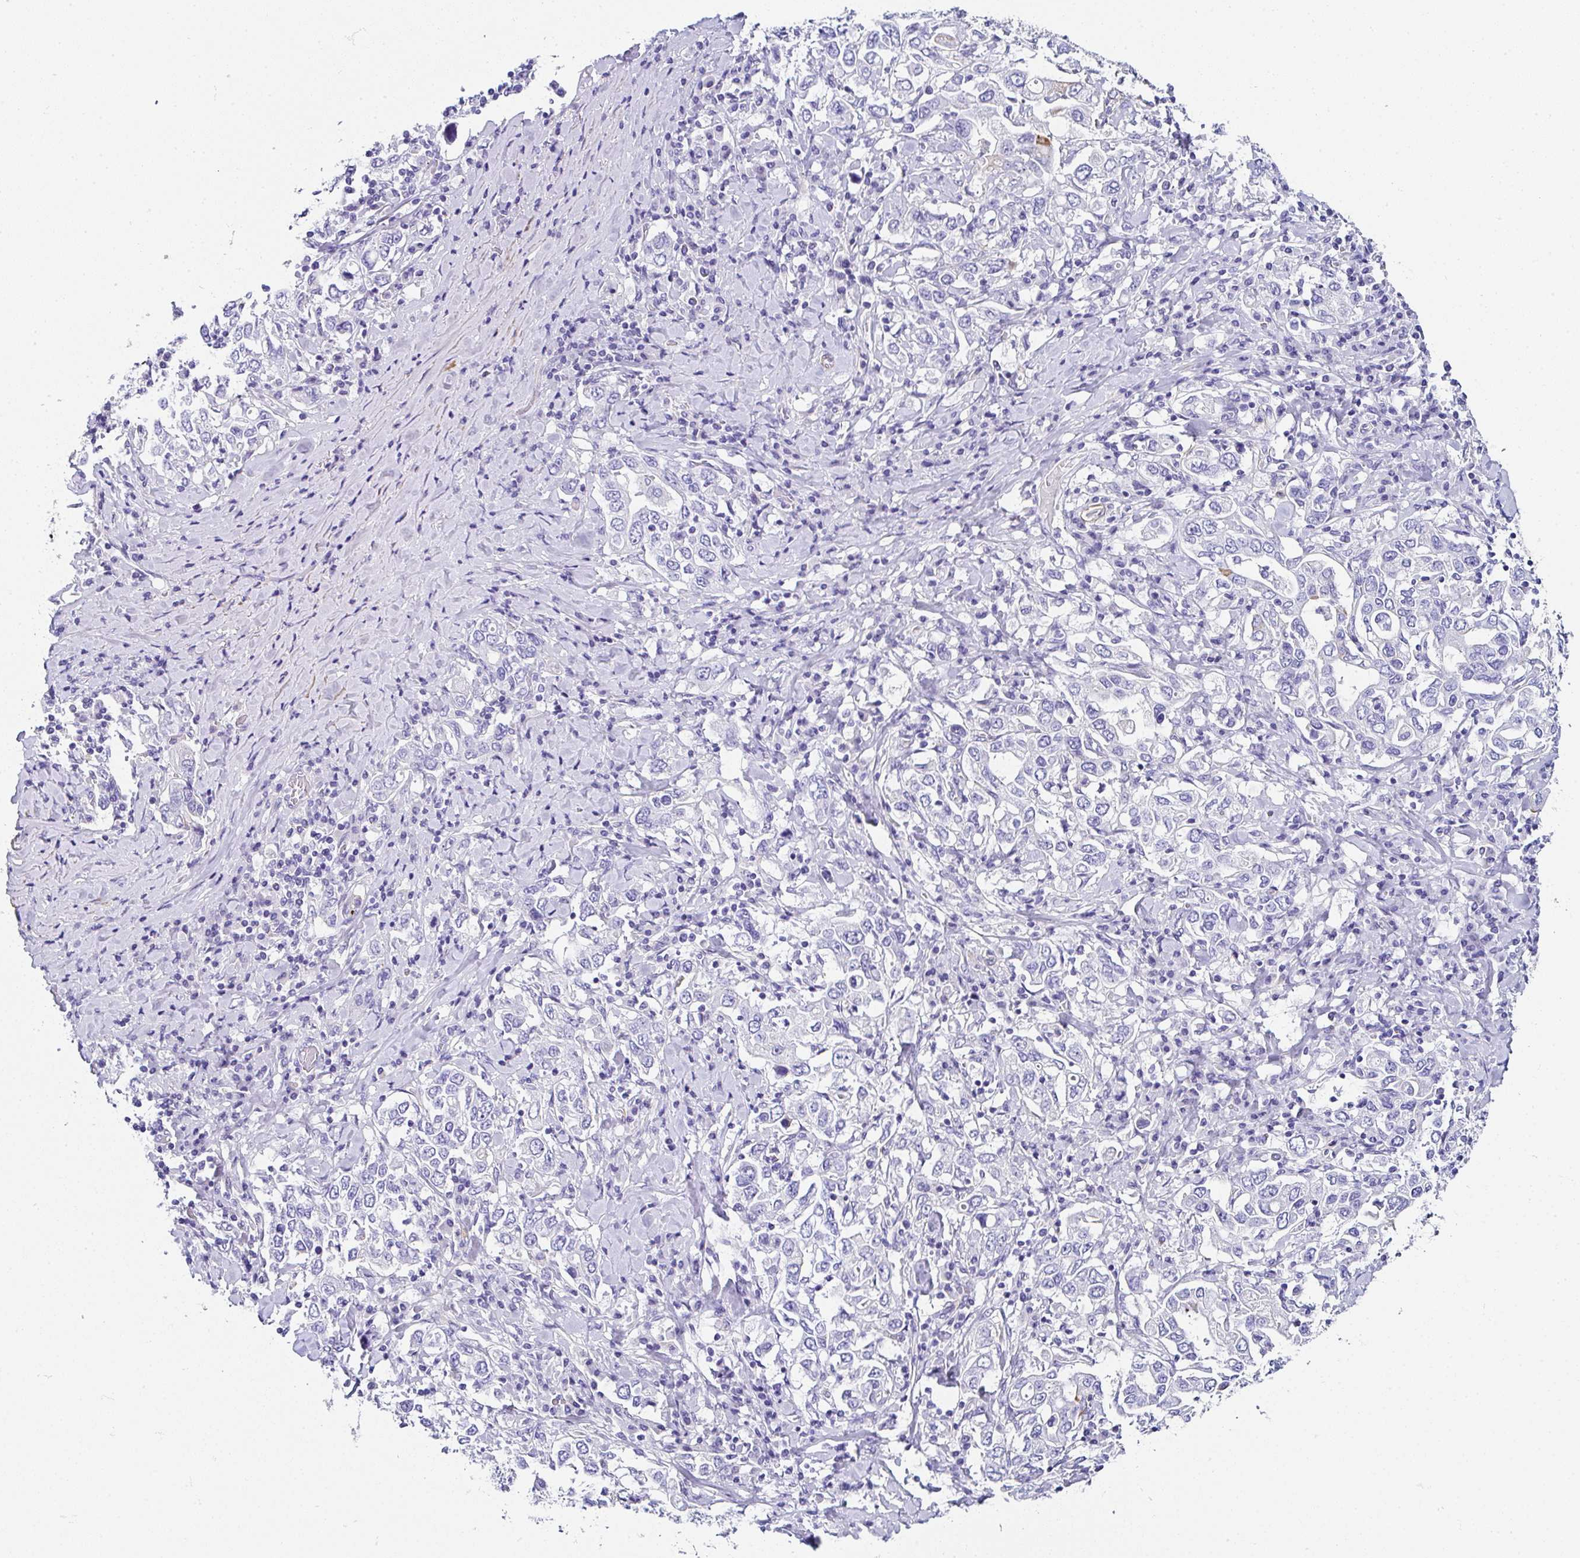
{"staining": {"intensity": "negative", "quantity": "none", "location": "none"}, "tissue": "stomach cancer", "cell_type": "Tumor cells", "image_type": "cancer", "snomed": [{"axis": "morphology", "description": "Adenocarcinoma, NOS"}, {"axis": "topography", "description": "Stomach, upper"}], "caption": "The IHC image has no significant expression in tumor cells of stomach adenocarcinoma tissue. The staining was performed using DAB to visualize the protein expression in brown, while the nuclei were stained in blue with hematoxylin (Magnification: 20x).", "gene": "PPFIA4", "patient": {"sex": "male", "age": 62}}